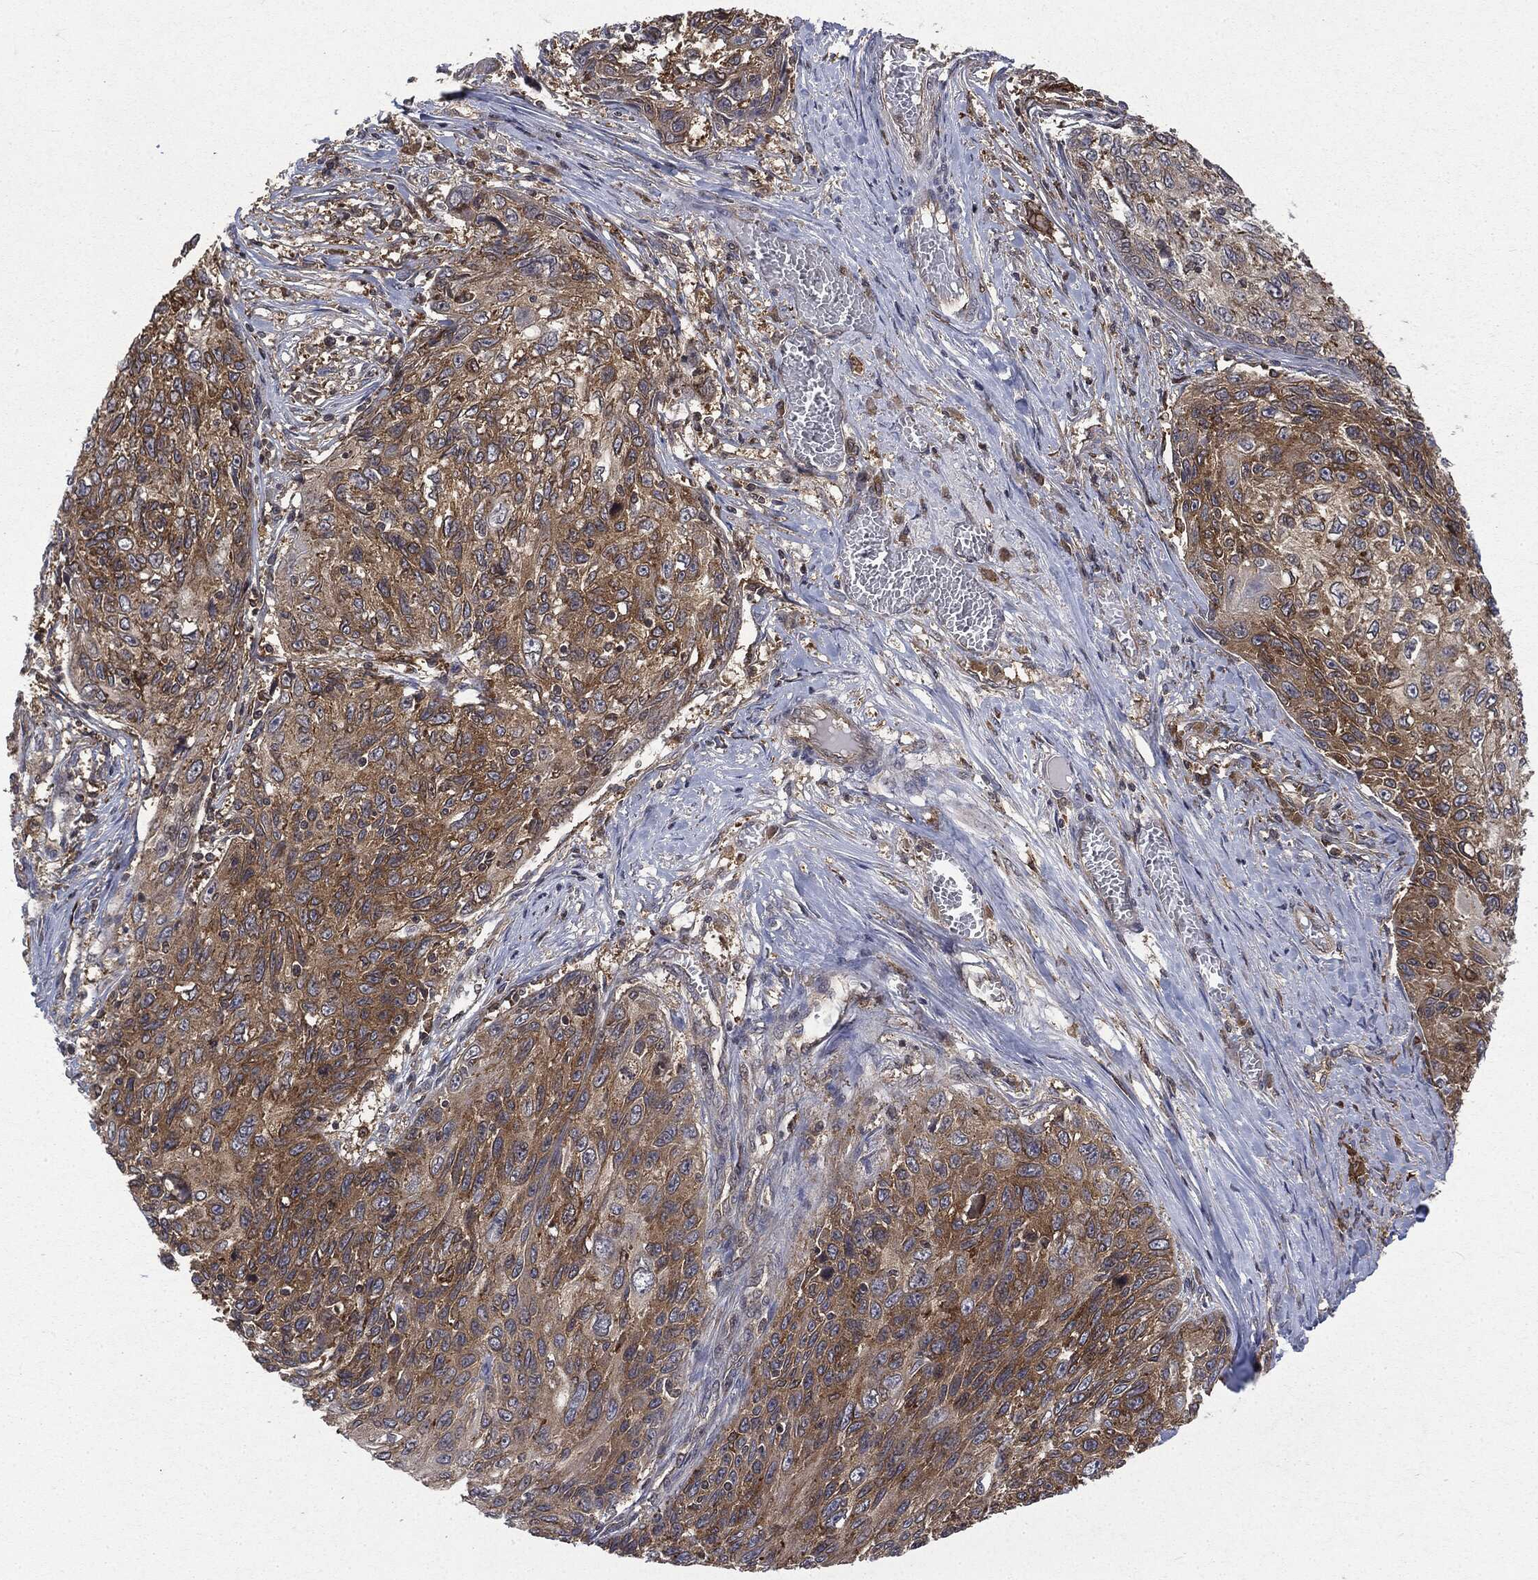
{"staining": {"intensity": "moderate", "quantity": ">75%", "location": "cytoplasmic/membranous"}, "tissue": "skin cancer", "cell_type": "Tumor cells", "image_type": "cancer", "snomed": [{"axis": "morphology", "description": "Squamous cell carcinoma, NOS"}, {"axis": "topography", "description": "Skin"}], "caption": "Immunohistochemical staining of skin cancer (squamous cell carcinoma) displays moderate cytoplasmic/membranous protein expression in approximately >75% of tumor cells.", "gene": "SNX5", "patient": {"sex": "male", "age": 92}}